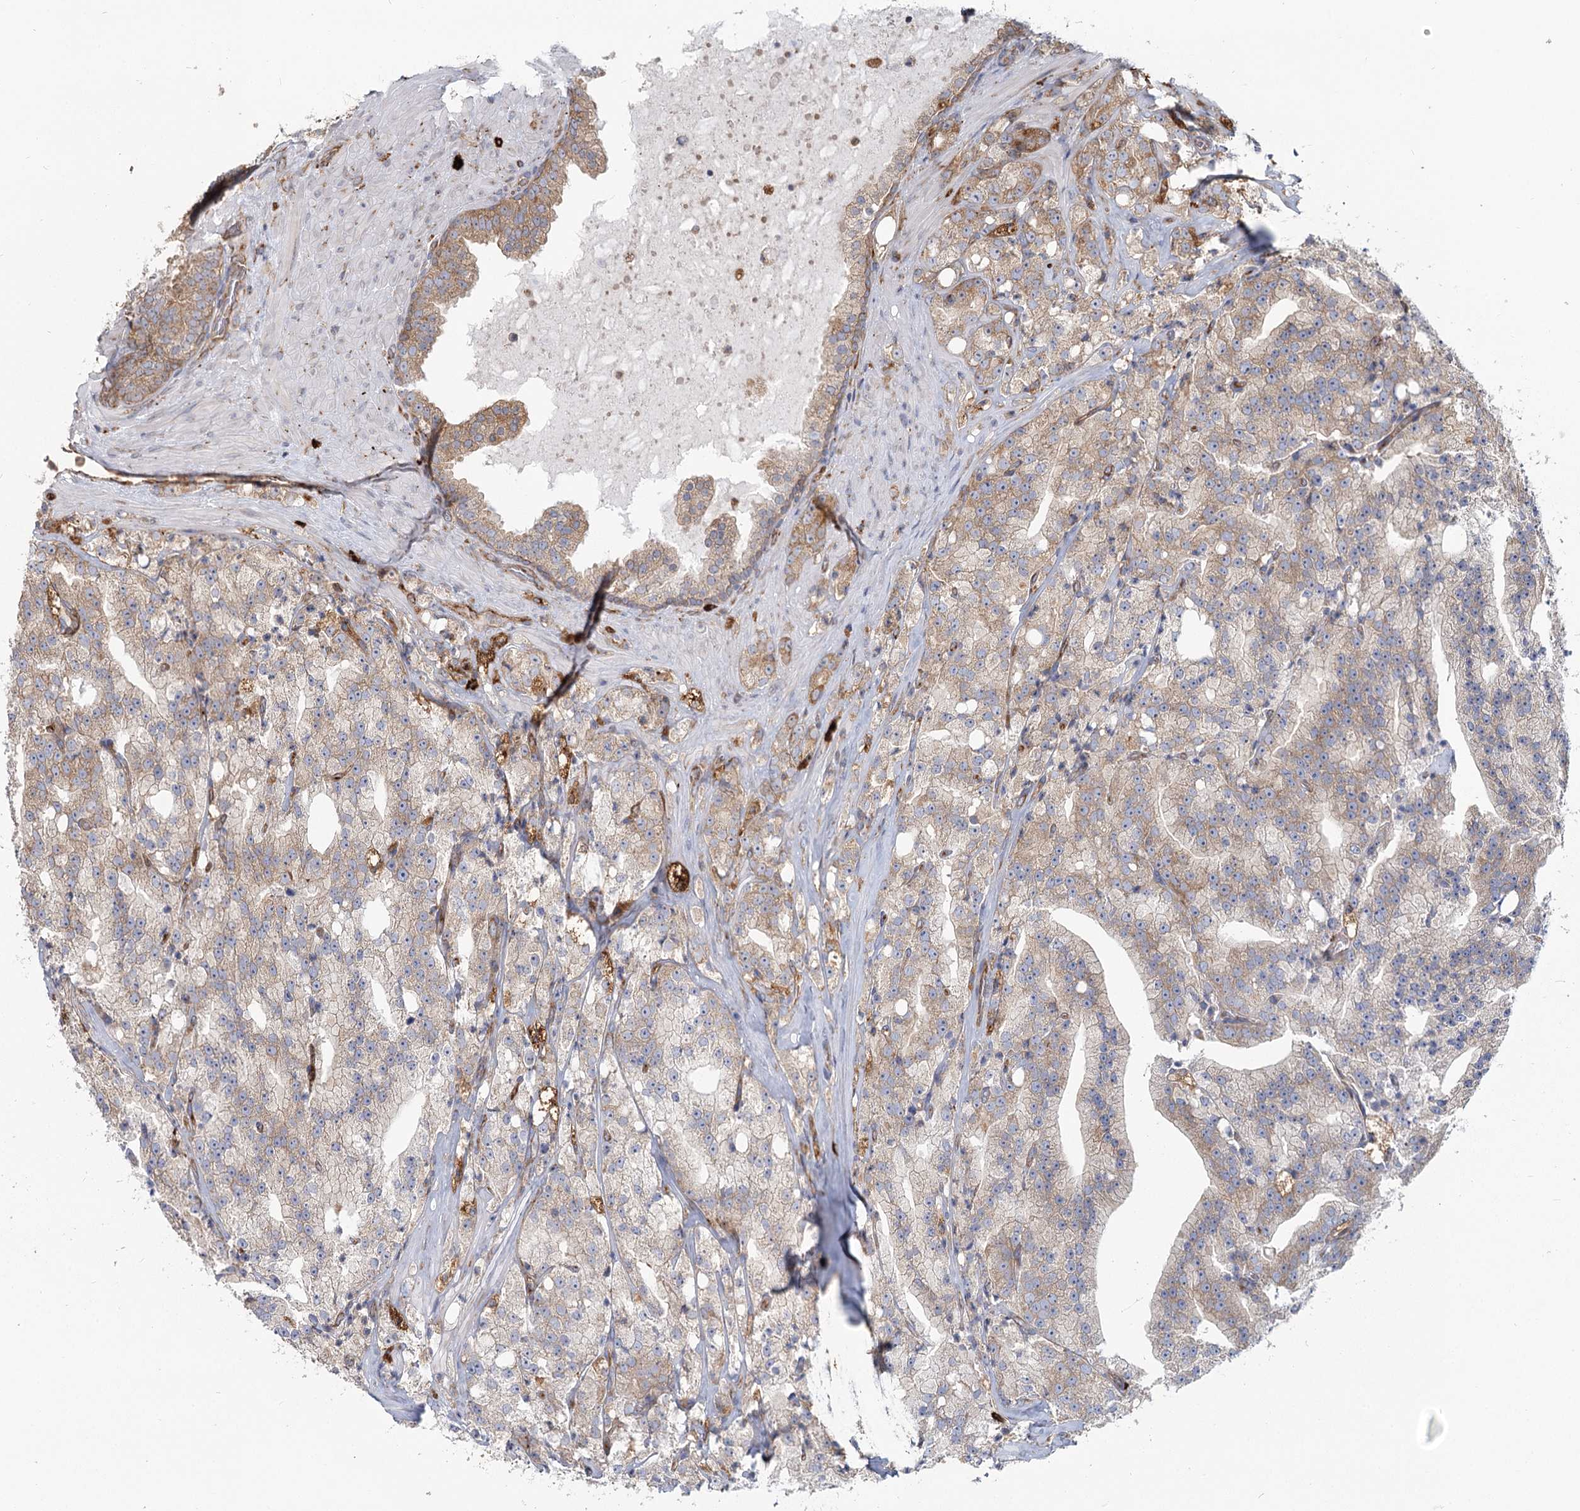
{"staining": {"intensity": "weak", "quantity": "25%-75%", "location": "cytoplasmic/membranous"}, "tissue": "prostate cancer", "cell_type": "Tumor cells", "image_type": "cancer", "snomed": [{"axis": "morphology", "description": "Adenocarcinoma, High grade"}, {"axis": "topography", "description": "Prostate"}], "caption": "Tumor cells show low levels of weak cytoplasmic/membranous expression in approximately 25%-75% of cells in human prostate high-grade adenocarcinoma.", "gene": "HARS2", "patient": {"sex": "male", "age": 64}}